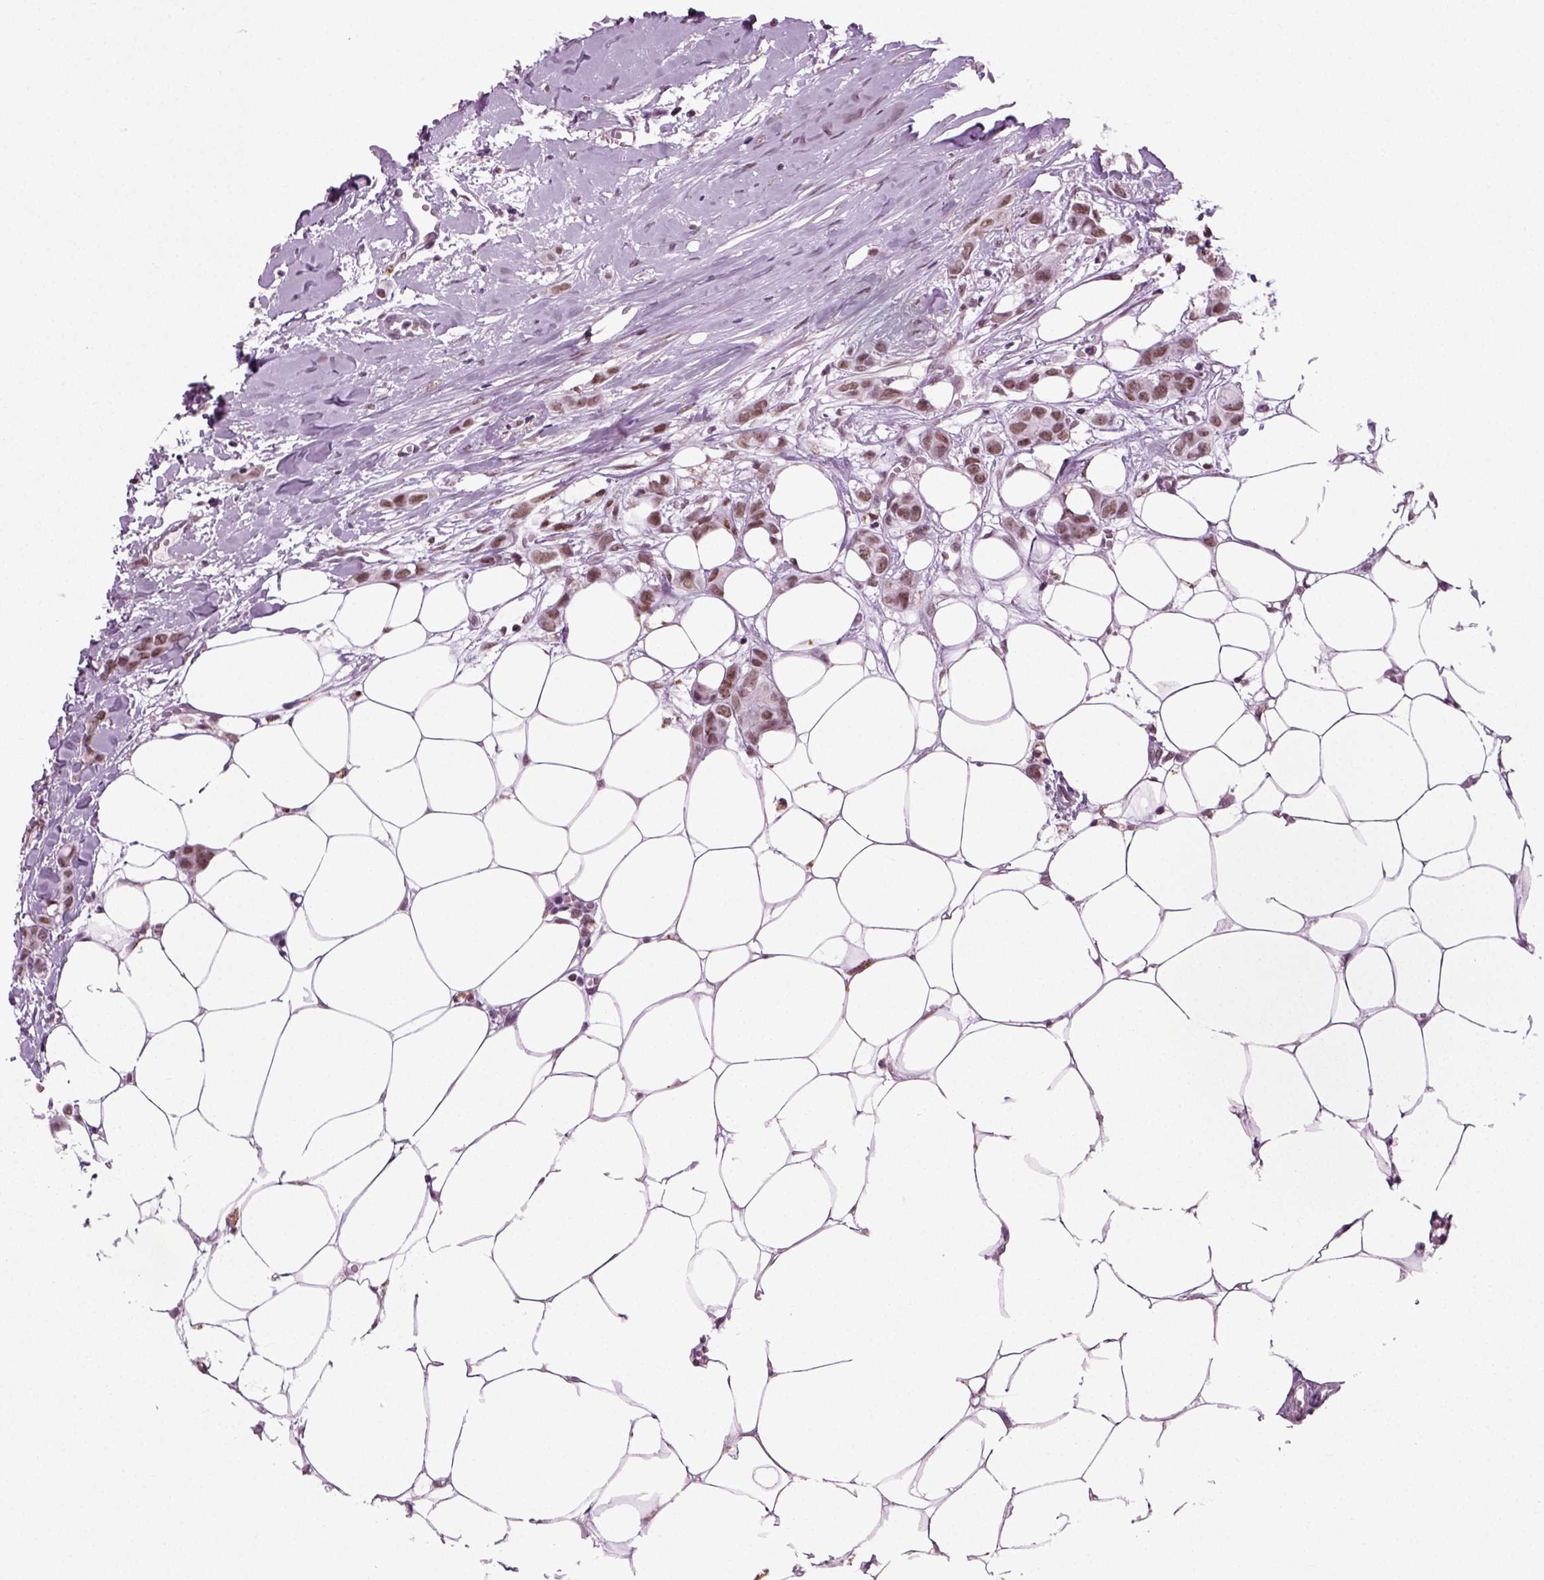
{"staining": {"intensity": "moderate", "quantity": ">75%", "location": "nuclear"}, "tissue": "breast cancer", "cell_type": "Tumor cells", "image_type": "cancer", "snomed": [{"axis": "morphology", "description": "Duct carcinoma"}, {"axis": "topography", "description": "Breast"}], "caption": "Human invasive ductal carcinoma (breast) stained with a protein marker reveals moderate staining in tumor cells.", "gene": "RCOR3", "patient": {"sex": "female", "age": 85}}